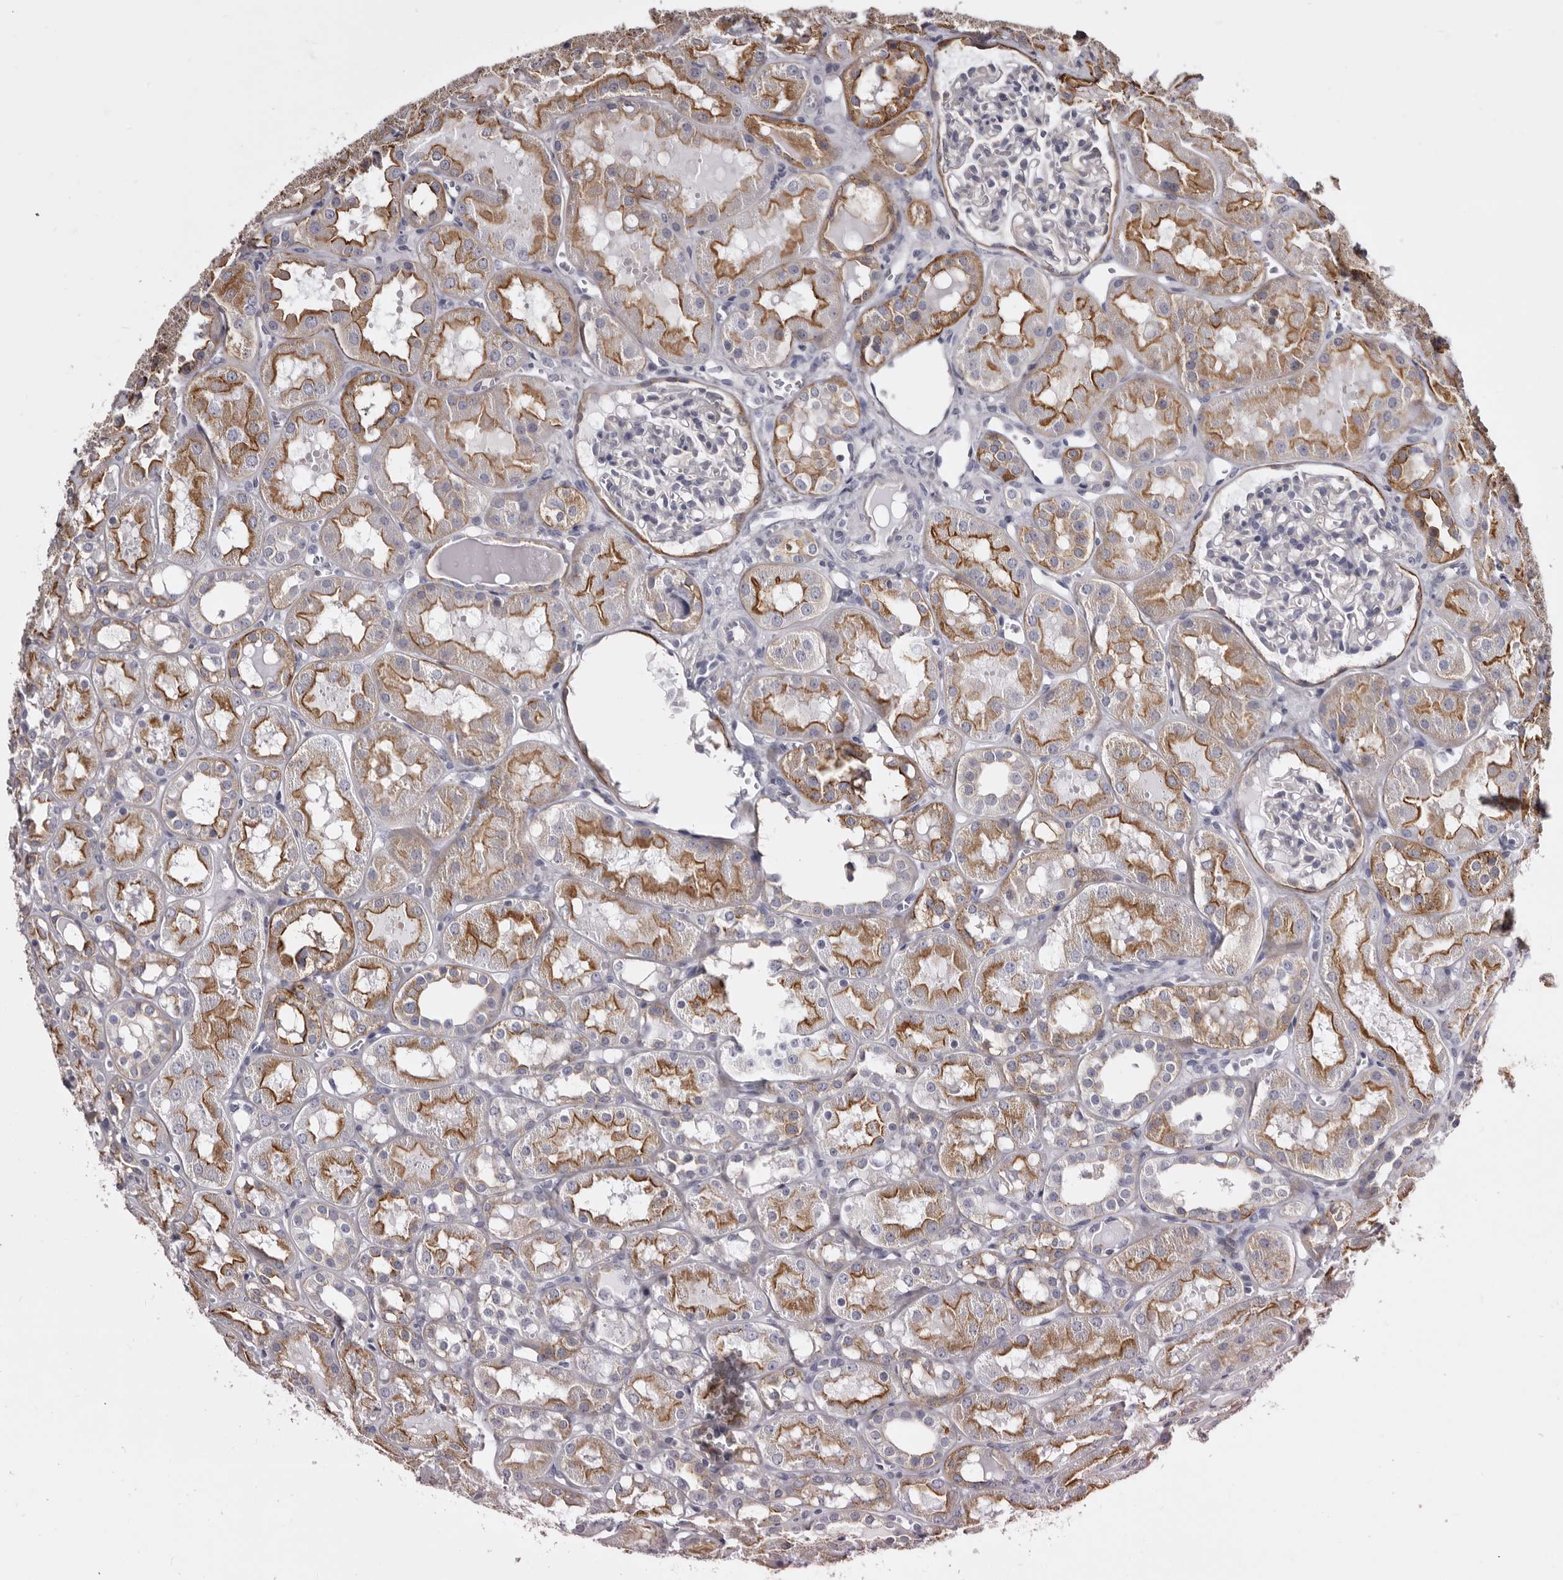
{"staining": {"intensity": "negative", "quantity": "none", "location": "none"}, "tissue": "kidney", "cell_type": "Cells in glomeruli", "image_type": "normal", "snomed": [{"axis": "morphology", "description": "Normal tissue, NOS"}, {"axis": "topography", "description": "Kidney"}], "caption": "The IHC image has no significant positivity in cells in glomeruli of kidney.", "gene": "LAD1", "patient": {"sex": "male", "age": 16}}